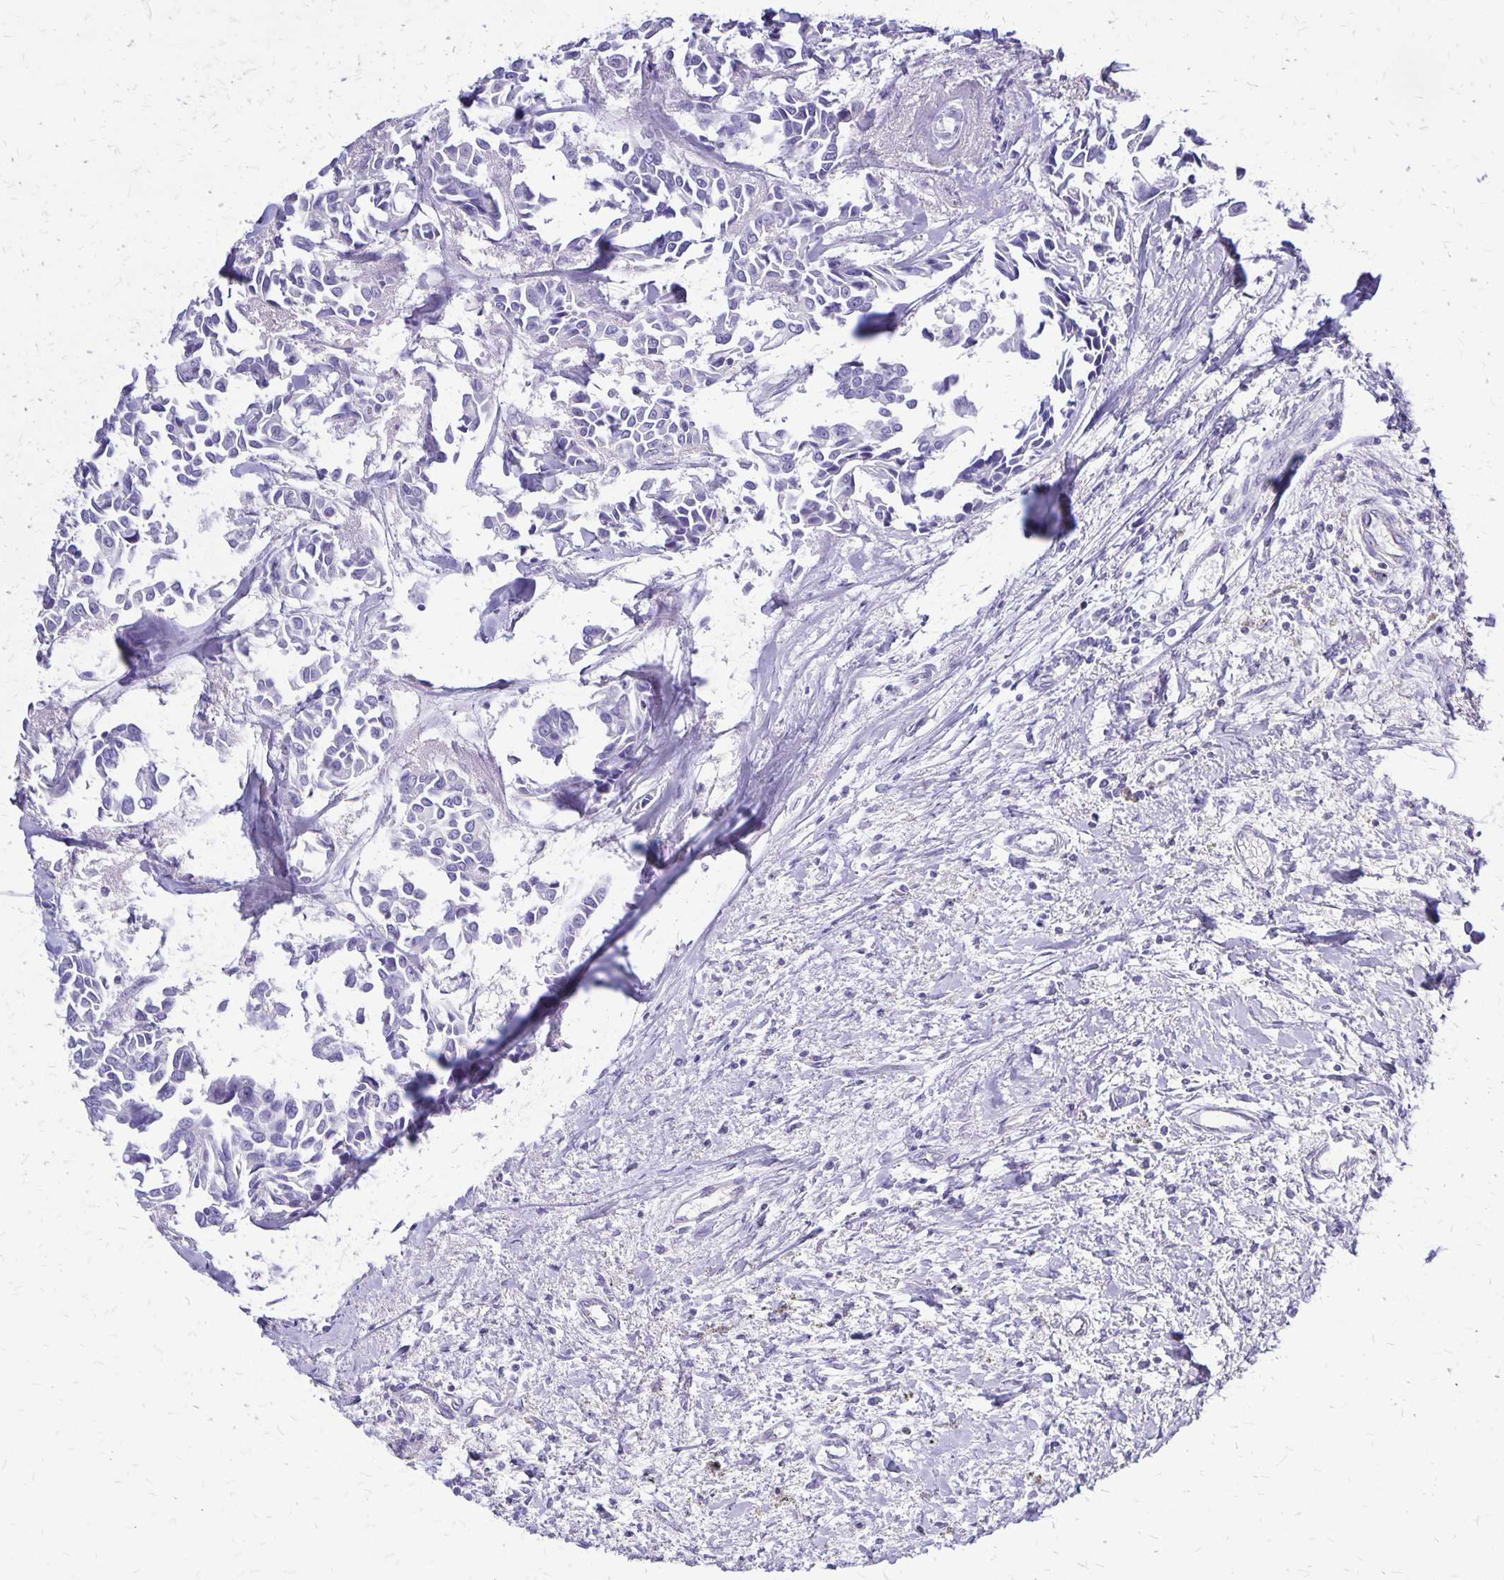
{"staining": {"intensity": "negative", "quantity": "none", "location": "none"}, "tissue": "breast cancer", "cell_type": "Tumor cells", "image_type": "cancer", "snomed": [{"axis": "morphology", "description": "Duct carcinoma"}, {"axis": "topography", "description": "Breast"}], "caption": "DAB immunohistochemical staining of human breast infiltrating ductal carcinoma exhibits no significant staining in tumor cells.", "gene": "SI", "patient": {"sex": "female", "age": 54}}